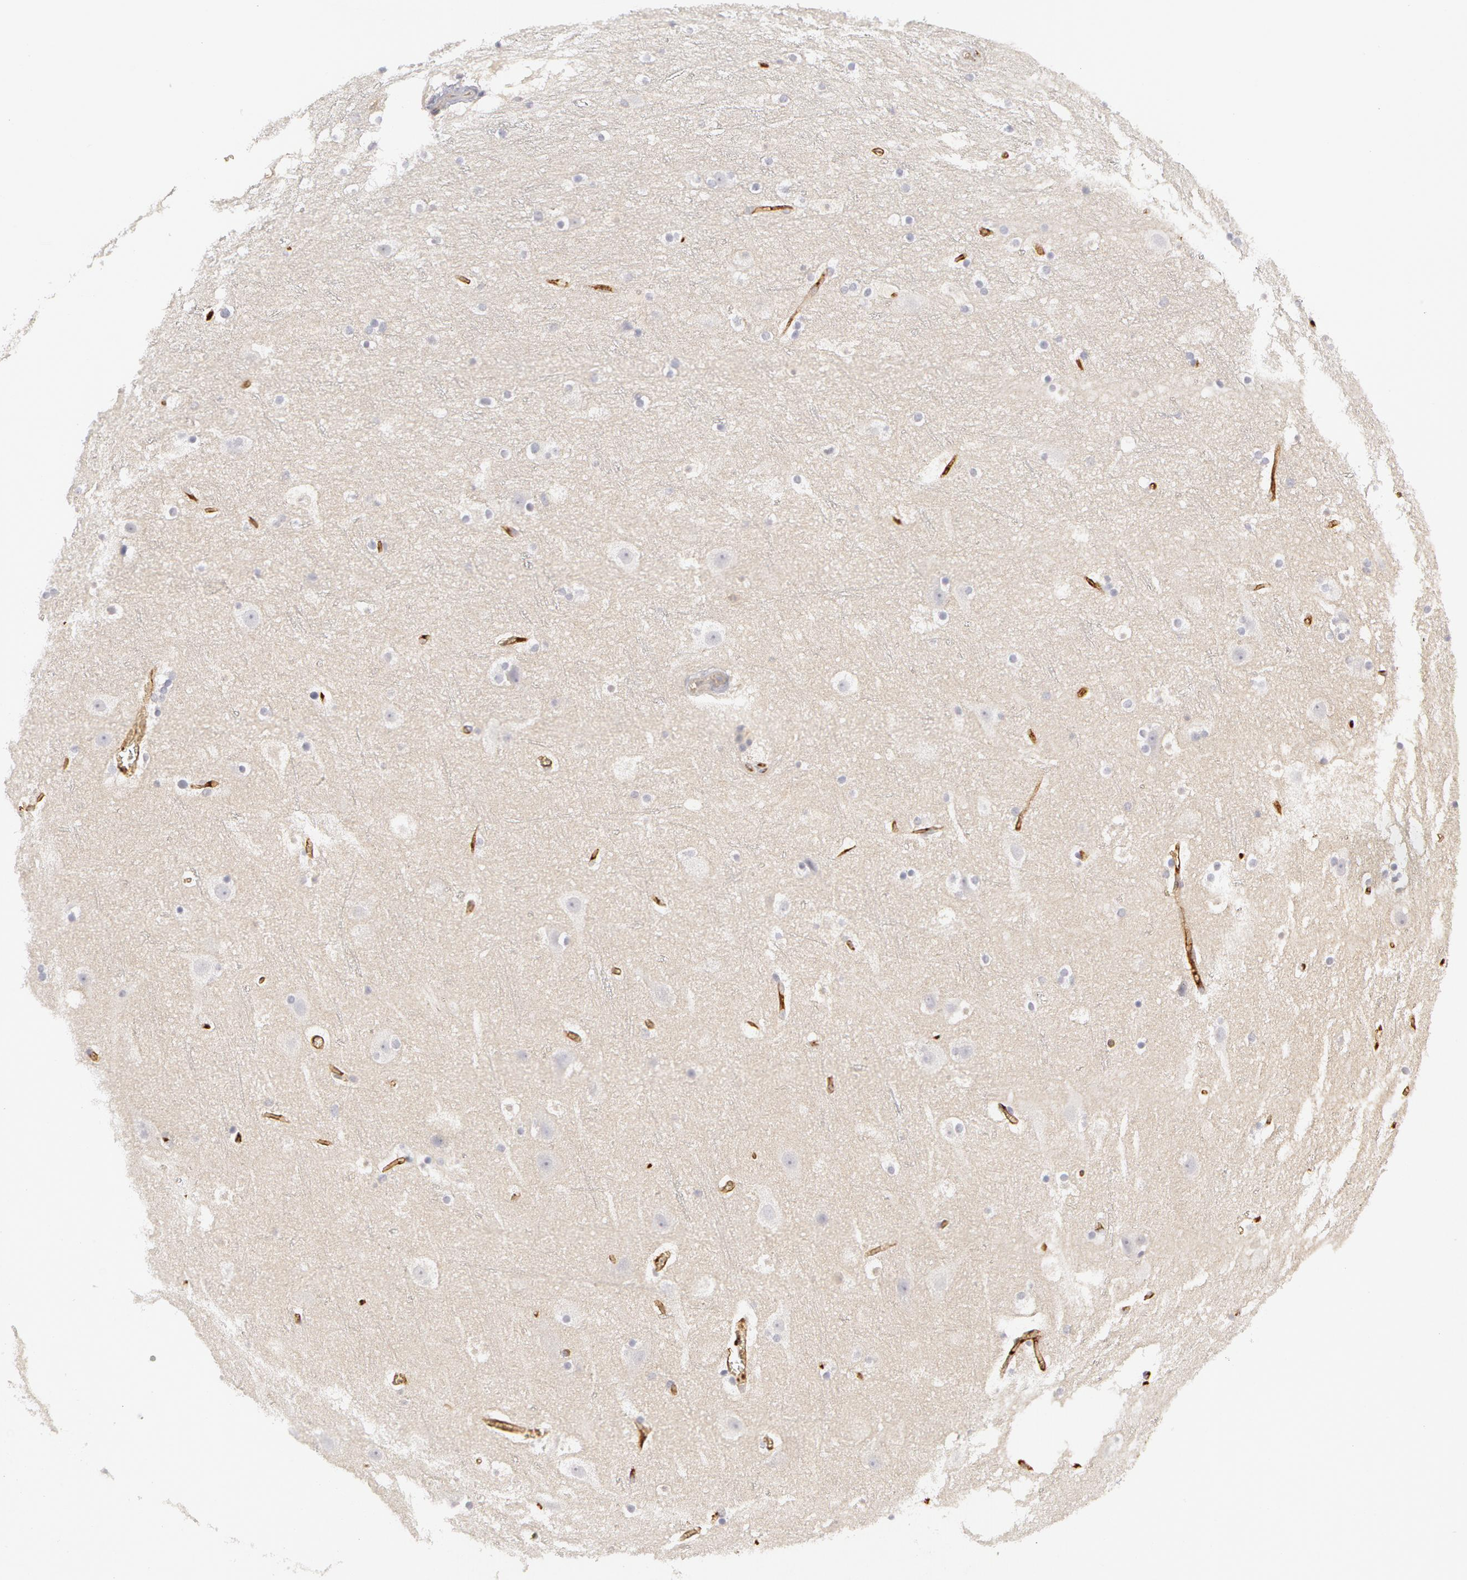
{"staining": {"intensity": "strong", "quantity": ">75%", "location": "cytoplasmic/membranous"}, "tissue": "cerebral cortex", "cell_type": "Endothelial cells", "image_type": "normal", "snomed": [{"axis": "morphology", "description": "Normal tissue, NOS"}, {"axis": "topography", "description": "Cerebral cortex"}], "caption": "Endothelial cells demonstrate high levels of strong cytoplasmic/membranous expression in about >75% of cells in unremarkable cerebral cortex. The staining is performed using DAB (3,3'-diaminobenzidine) brown chromogen to label protein expression. The nuclei are counter-stained blue using hematoxylin.", "gene": "ABCB1", "patient": {"sex": "male", "age": 45}}